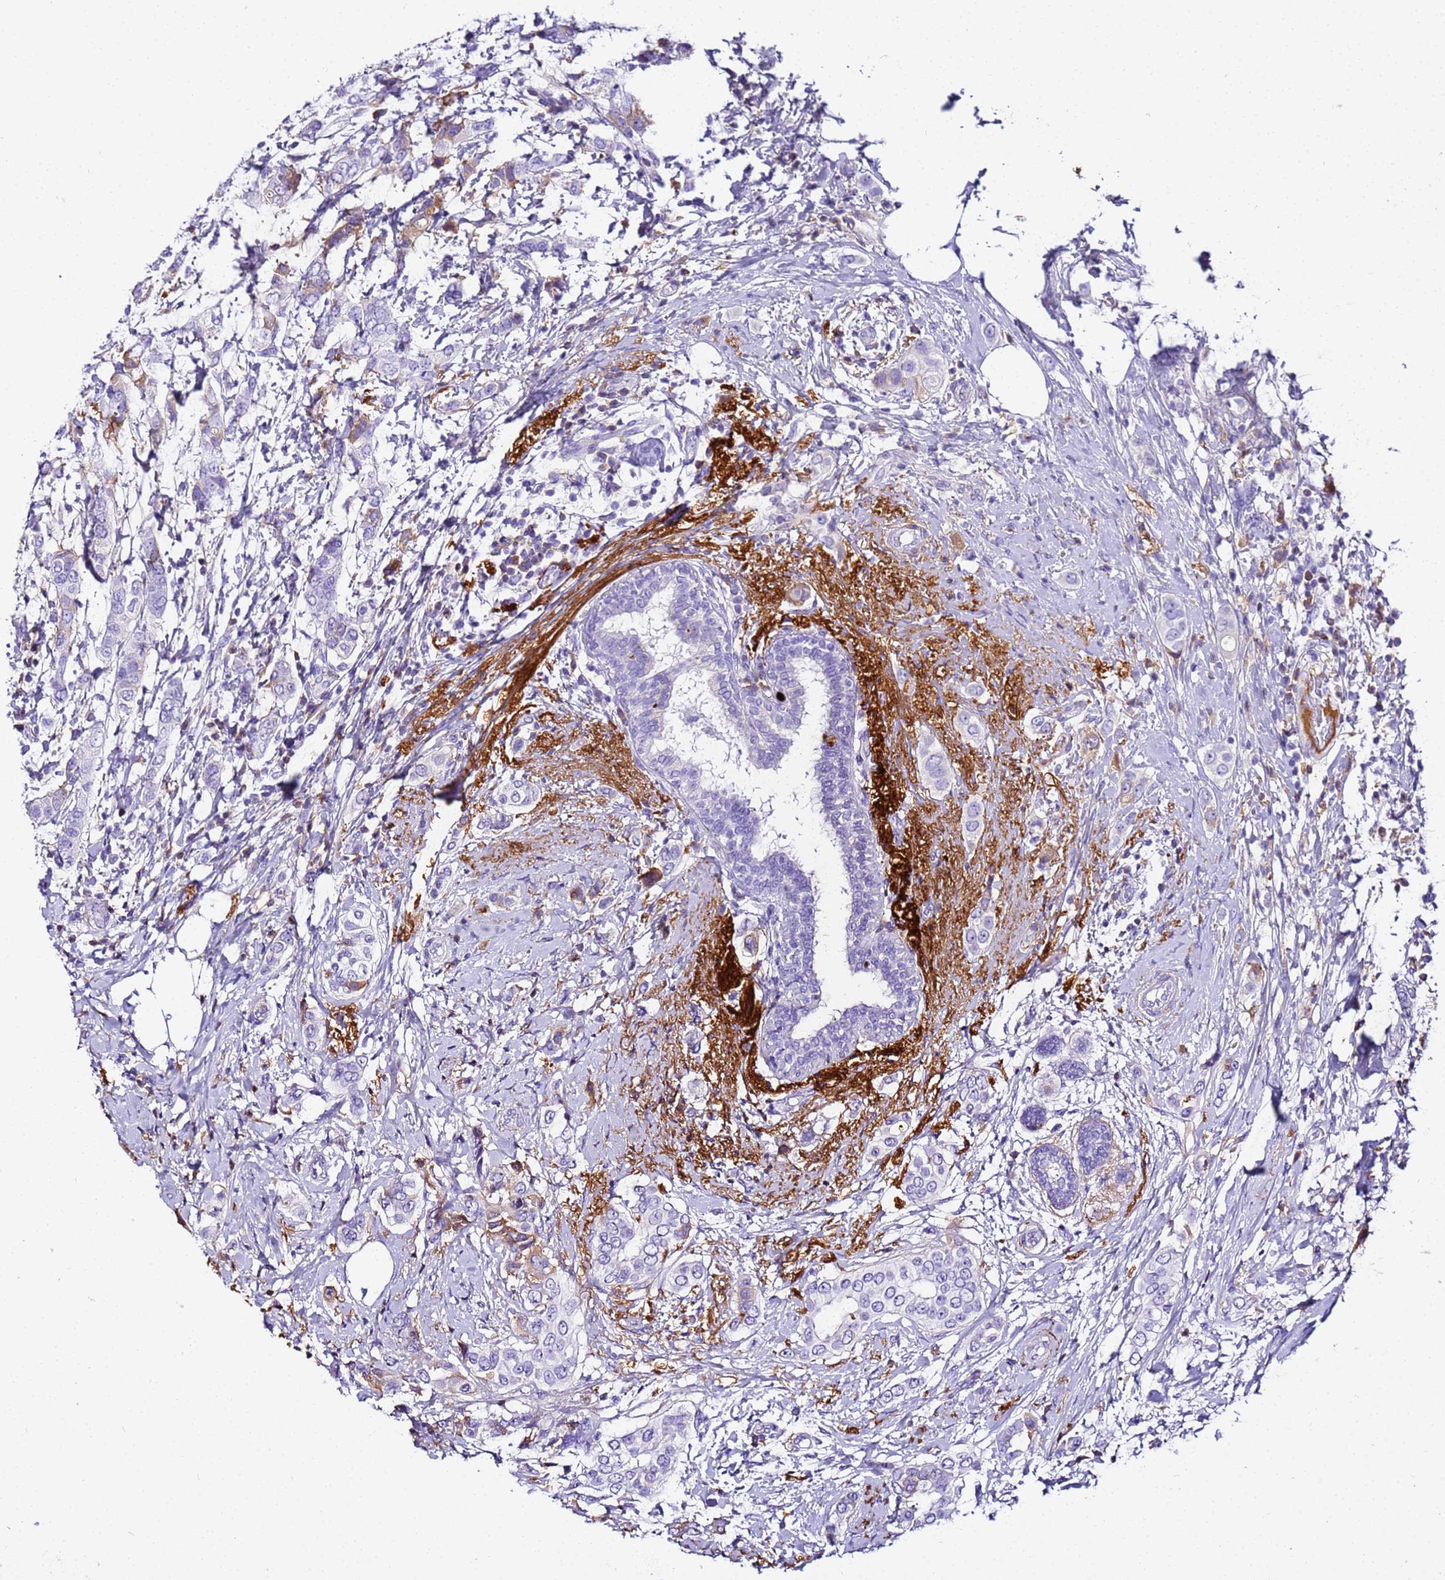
{"staining": {"intensity": "moderate", "quantity": "<25%", "location": "cytoplasmic/membranous"}, "tissue": "breast cancer", "cell_type": "Tumor cells", "image_type": "cancer", "snomed": [{"axis": "morphology", "description": "Lobular carcinoma"}, {"axis": "topography", "description": "Breast"}], "caption": "Lobular carcinoma (breast) tissue reveals moderate cytoplasmic/membranous positivity in about <25% of tumor cells, visualized by immunohistochemistry.", "gene": "CFHR2", "patient": {"sex": "female", "age": 51}}